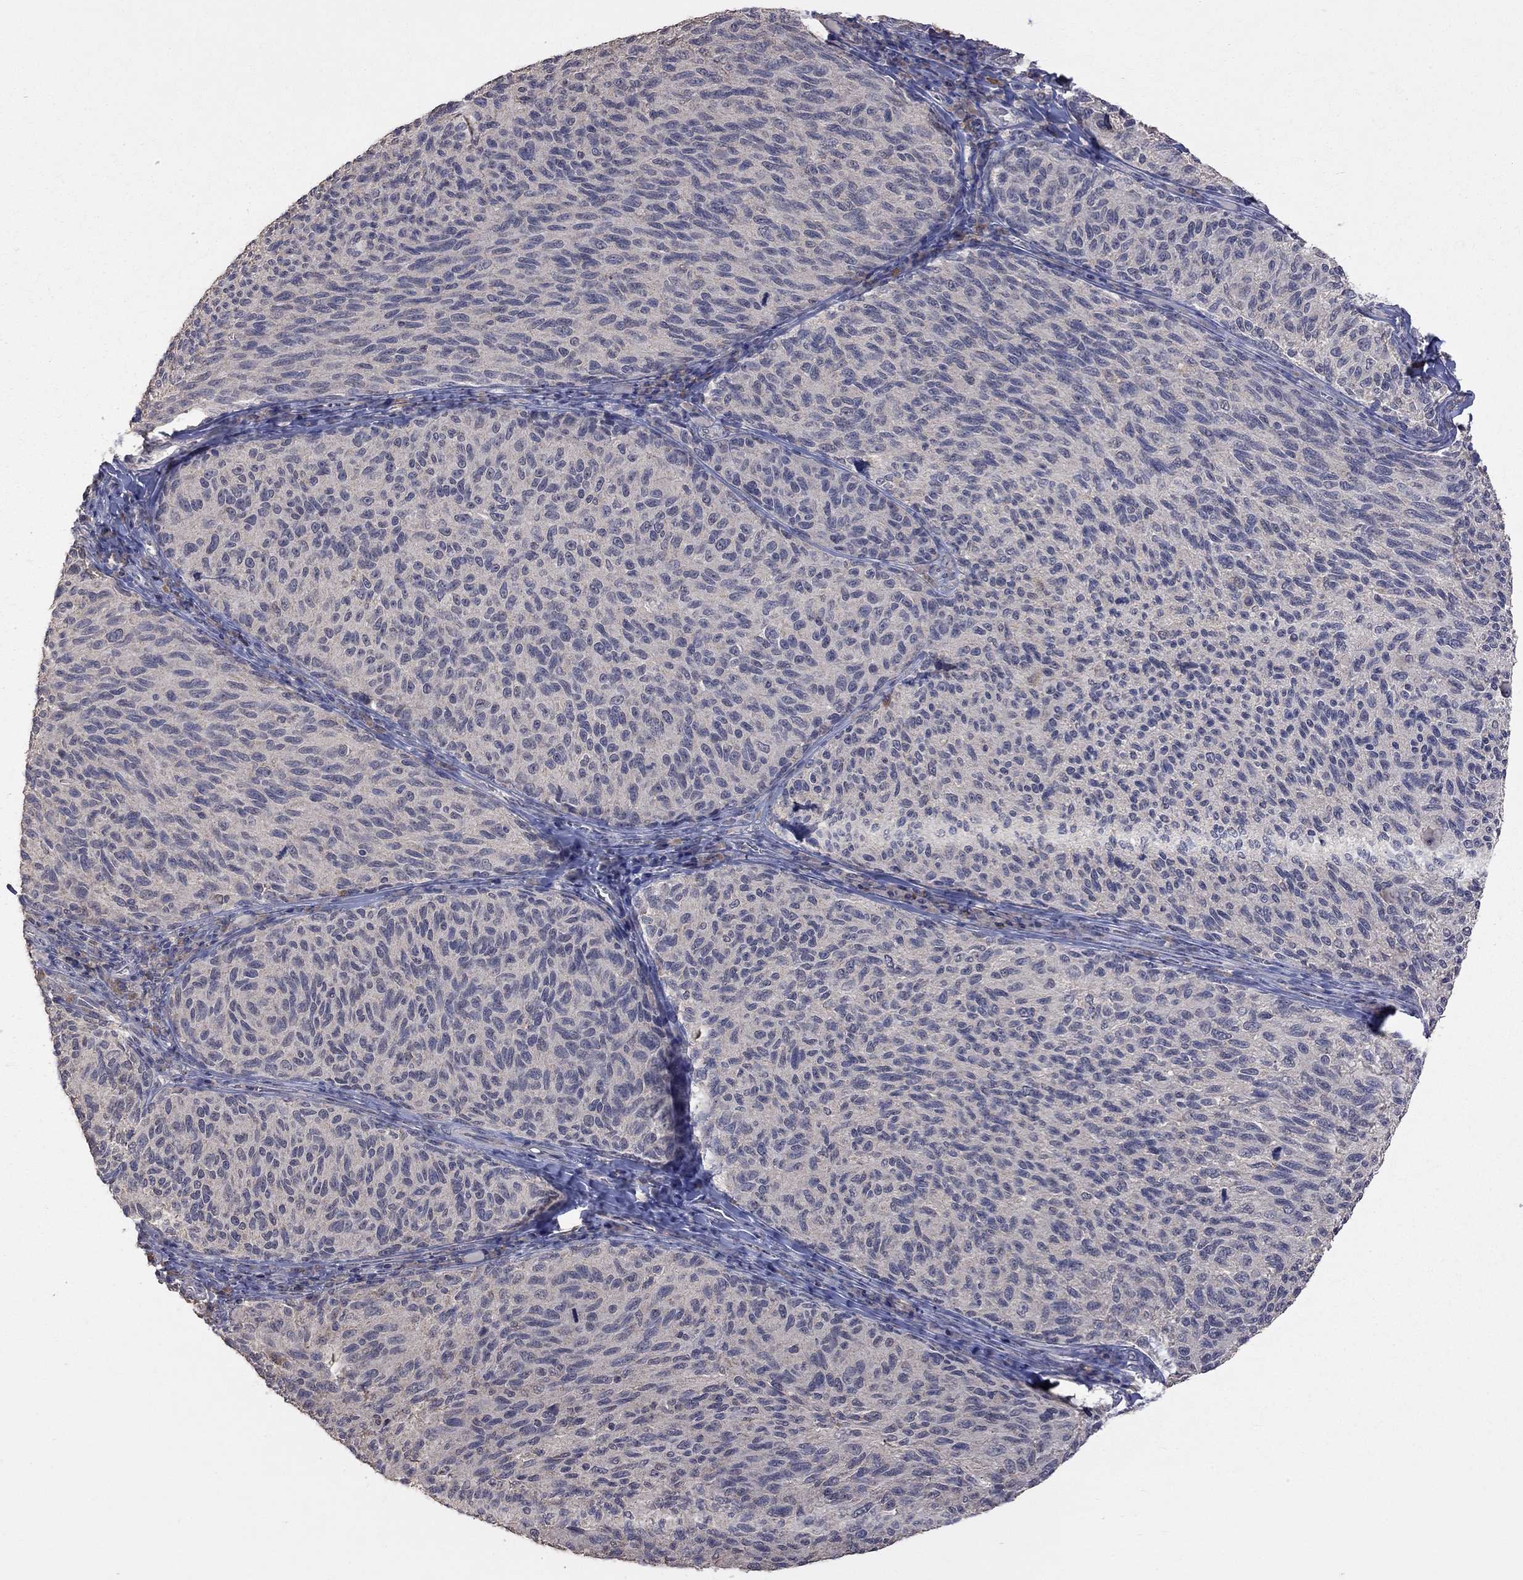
{"staining": {"intensity": "negative", "quantity": "none", "location": "none"}, "tissue": "melanoma", "cell_type": "Tumor cells", "image_type": "cancer", "snomed": [{"axis": "morphology", "description": "Malignant melanoma, NOS"}, {"axis": "topography", "description": "Skin"}], "caption": "Protein analysis of malignant melanoma displays no significant staining in tumor cells. The staining was performed using DAB to visualize the protein expression in brown, while the nuclei were stained in blue with hematoxylin (Magnification: 20x).", "gene": "HTR6", "patient": {"sex": "female", "age": 73}}